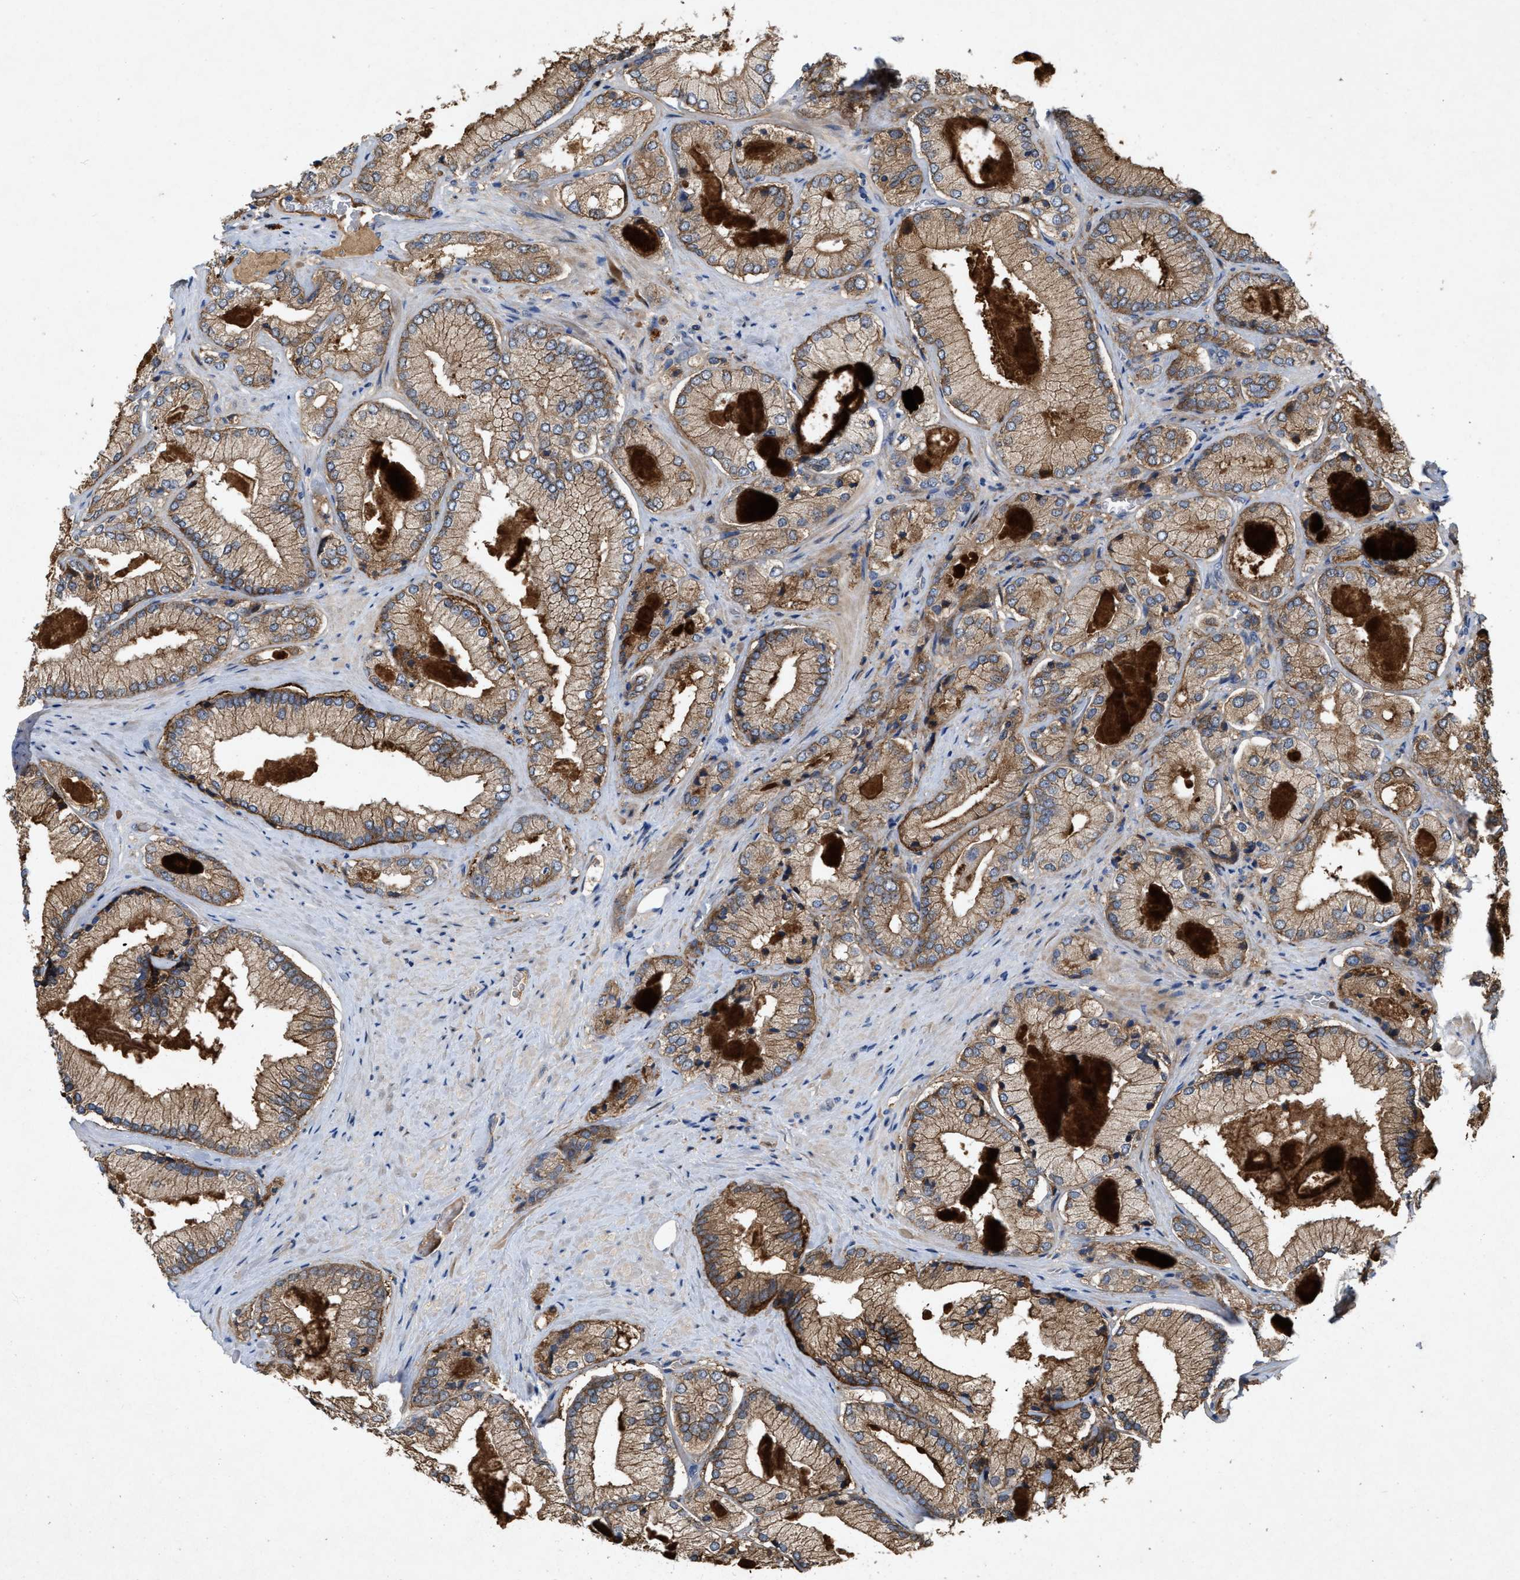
{"staining": {"intensity": "moderate", "quantity": ">75%", "location": "cytoplasmic/membranous"}, "tissue": "prostate cancer", "cell_type": "Tumor cells", "image_type": "cancer", "snomed": [{"axis": "morphology", "description": "Adenocarcinoma, Low grade"}, {"axis": "topography", "description": "Prostate"}], "caption": "An immunohistochemistry micrograph of neoplastic tissue is shown. Protein staining in brown shows moderate cytoplasmic/membranous positivity in adenocarcinoma (low-grade) (prostate) within tumor cells. Using DAB (3,3'-diaminobenzidine) (brown) and hematoxylin (blue) stains, captured at high magnification using brightfield microscopy.", "gene": "LPAR2", "patient": {"sex": "male", "age": 65}}